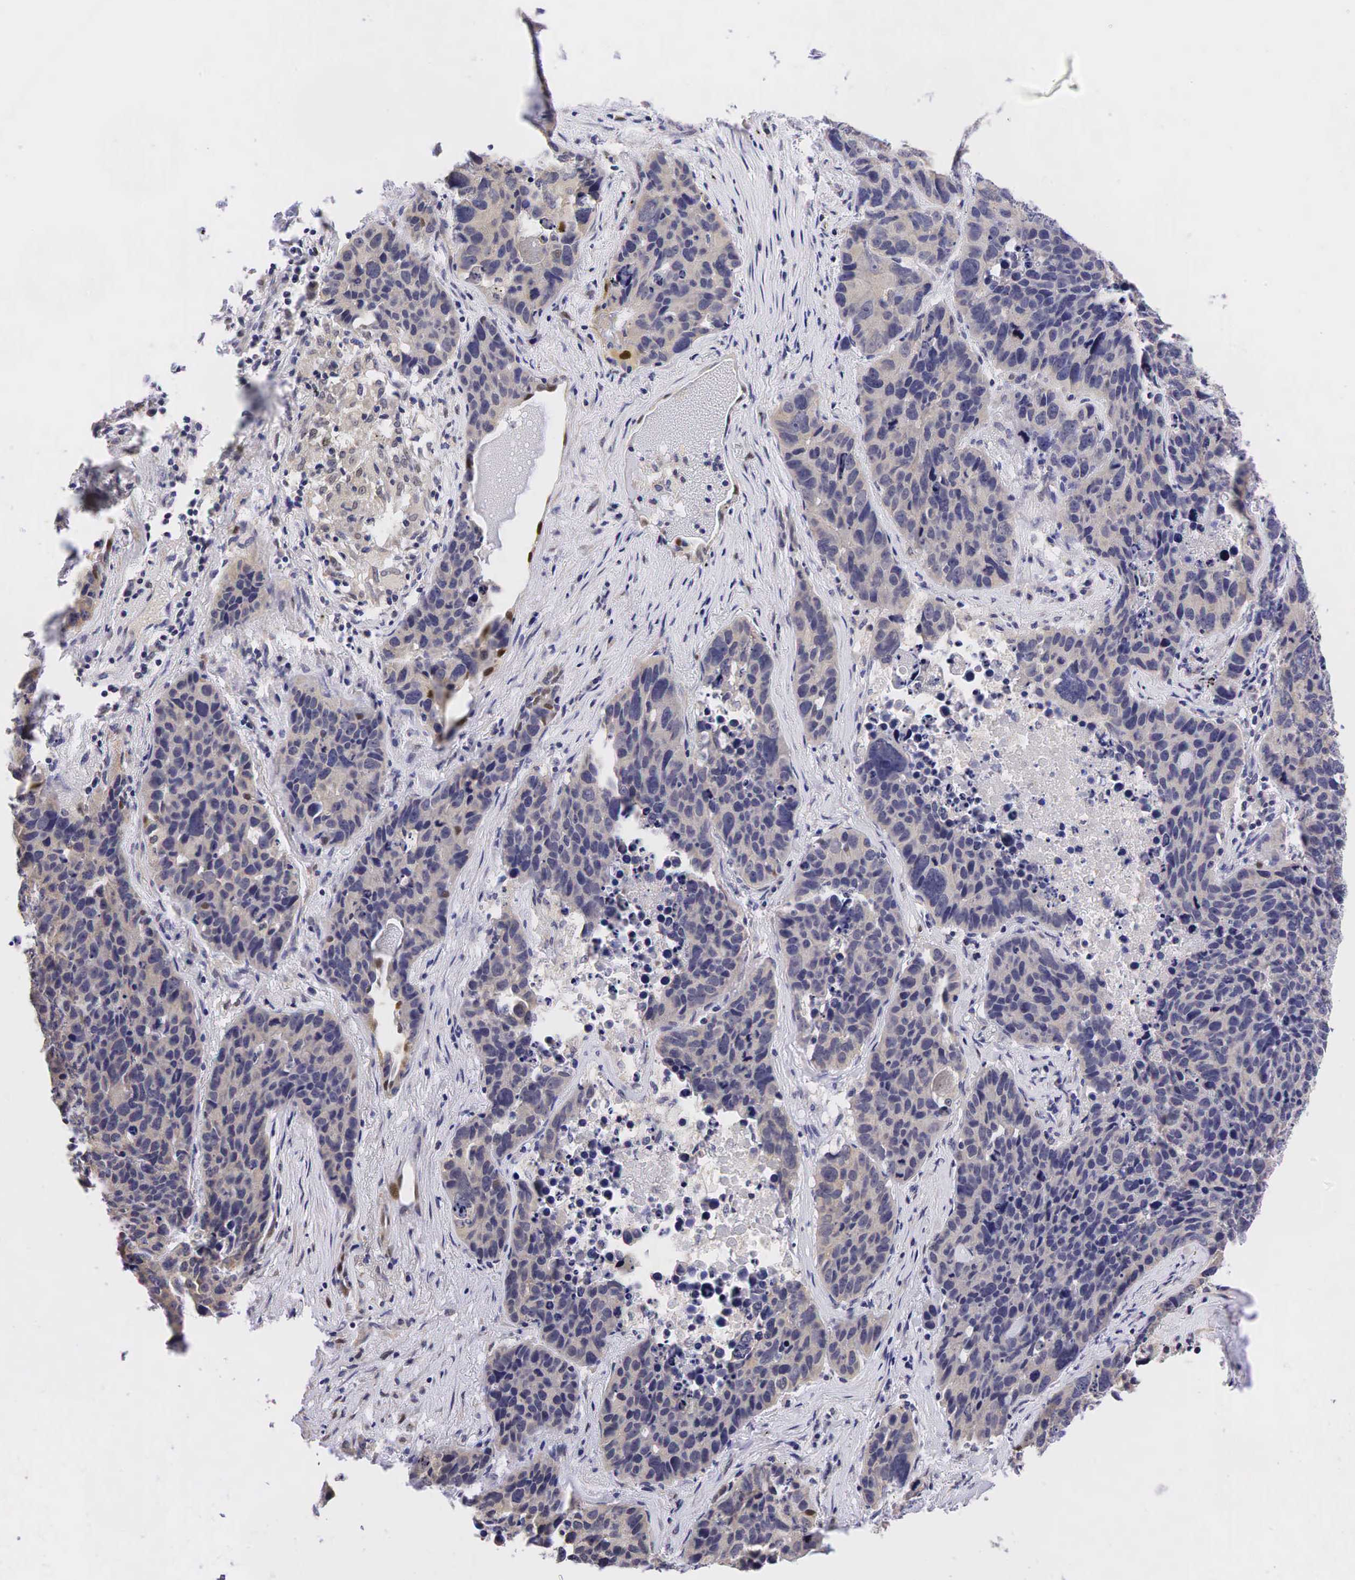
{"staining": {"intensity": "moderate", "quantity": "<25%", "location": "nuclear"}, "tissue": "lung cancer", "cell_type": "Tumor cells", "image_type": "cancer", "snomed": [{"axis": "morphology", "description": "Carcinoid, malignant, NOS"}, {"axis": "topography", "description": "Lung"}], "caption": "A brown stain shows moderate nuclear staining of a protein in human carcinoid (malignant) (lung) tumor cells. The staining was performed using DAB (3,3'-diaminobenzidine), with brown indicating positive protein expression. Nuclei are stained blue with hematoxylin.", "gene": "CCND1", "patient": {"sex": "male", "age": 60}}